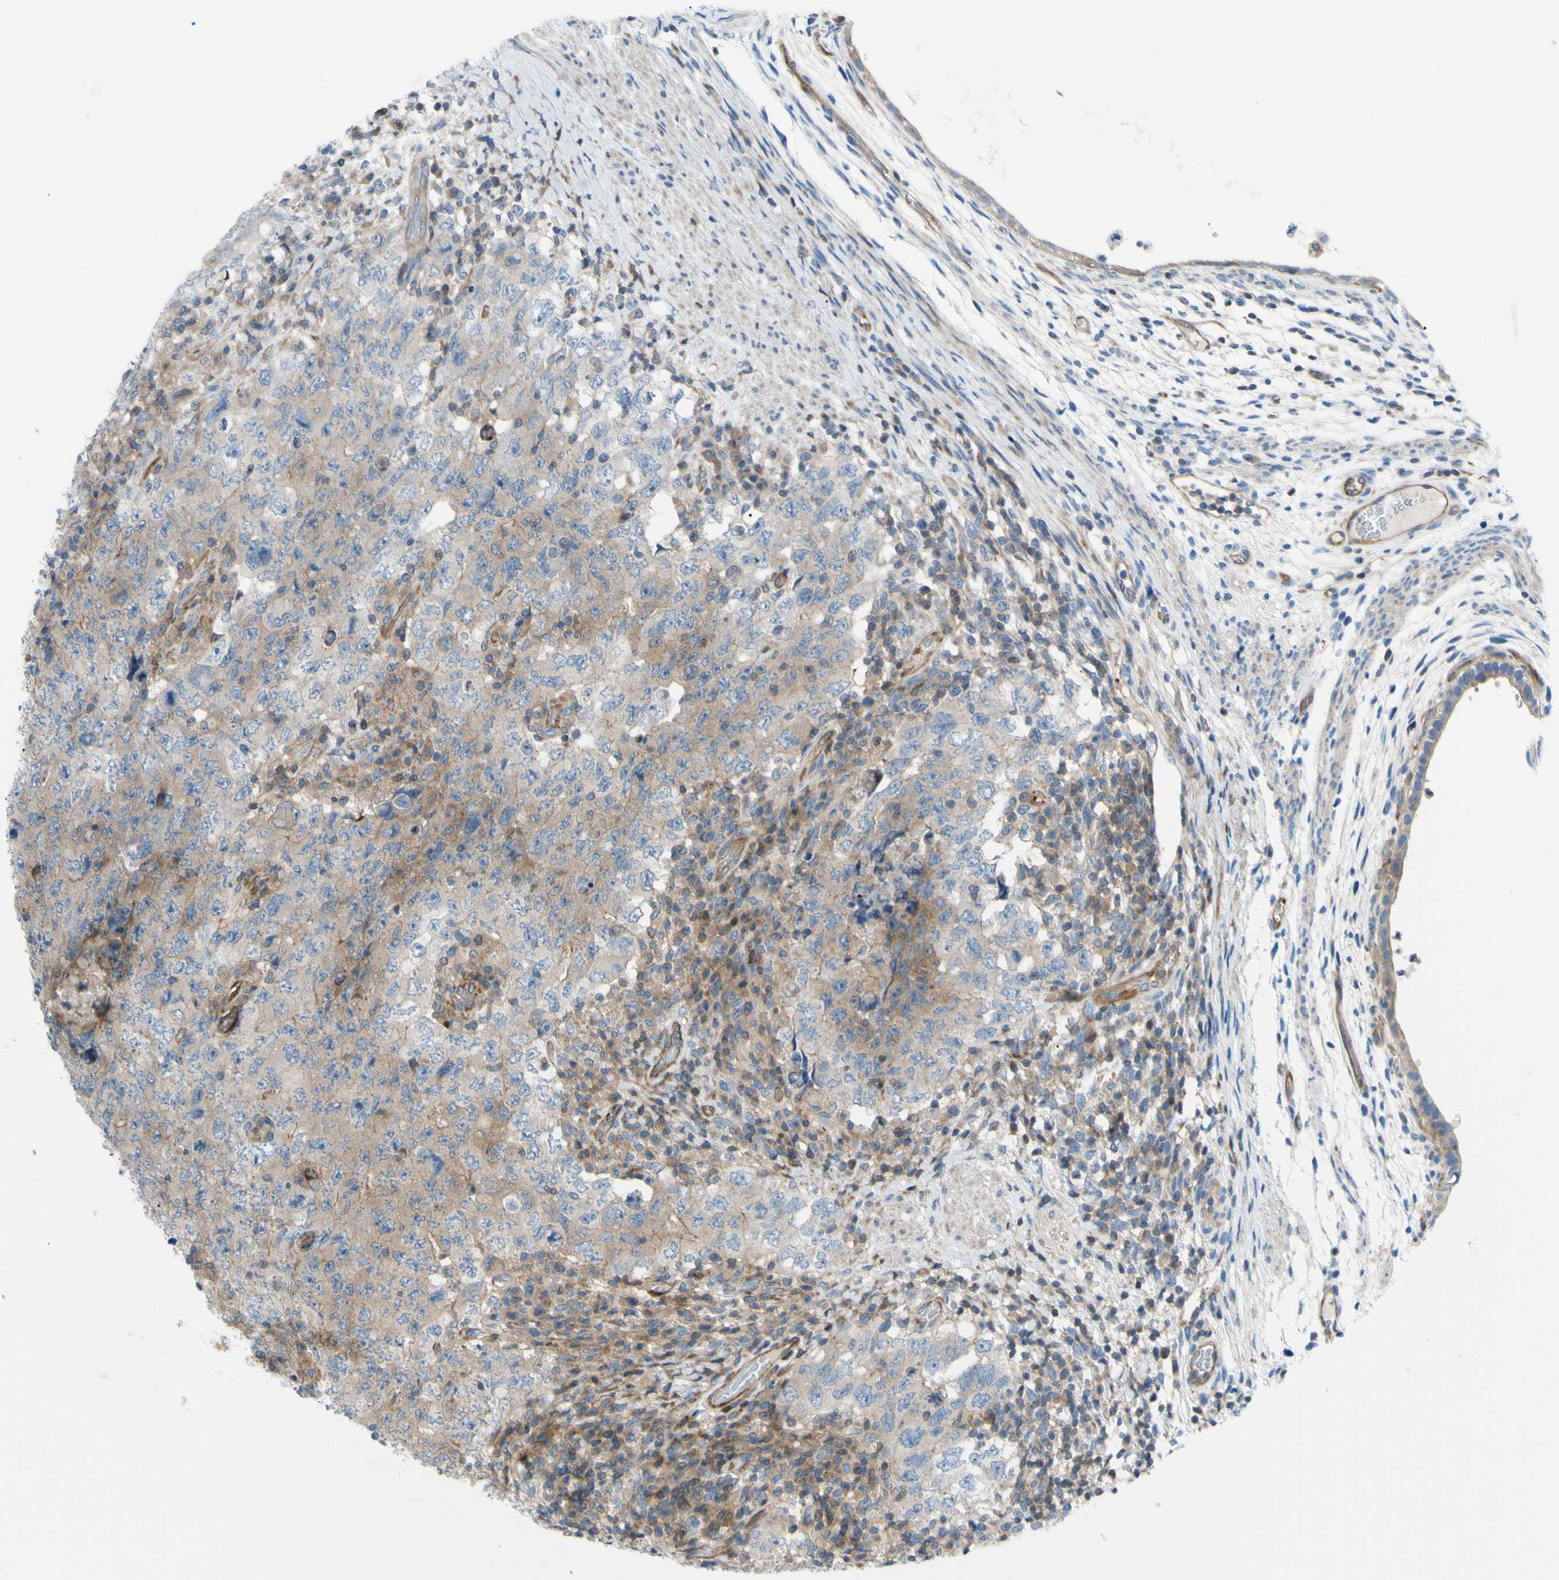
{"staining": {"intensity": "weak", "quantity": "25%-75%", "location": "cytoplasmic/membranous"}, "tissue": "testis cancer", "cell_type": "Tumor cells", "image_type": "cancer", "snomed": [{"axis": "morphology", "description": "Carcinoma, Embryonal, NOS"}, {"axis": "topography", "description": "Testis"}], "caption": "High-power microscopy captured an IHC photomicrograph of testis embryonal carcinoma, revealing weak cytoplasmic/membranous expression in about 25%-75% of tumor cells. (Stains: DAB in brown, nuclei in blue, Microscopy: brightfield microscopy at high magnification).", "gene": "PAK2", "patient": {"sex": "male", "age": 26}}